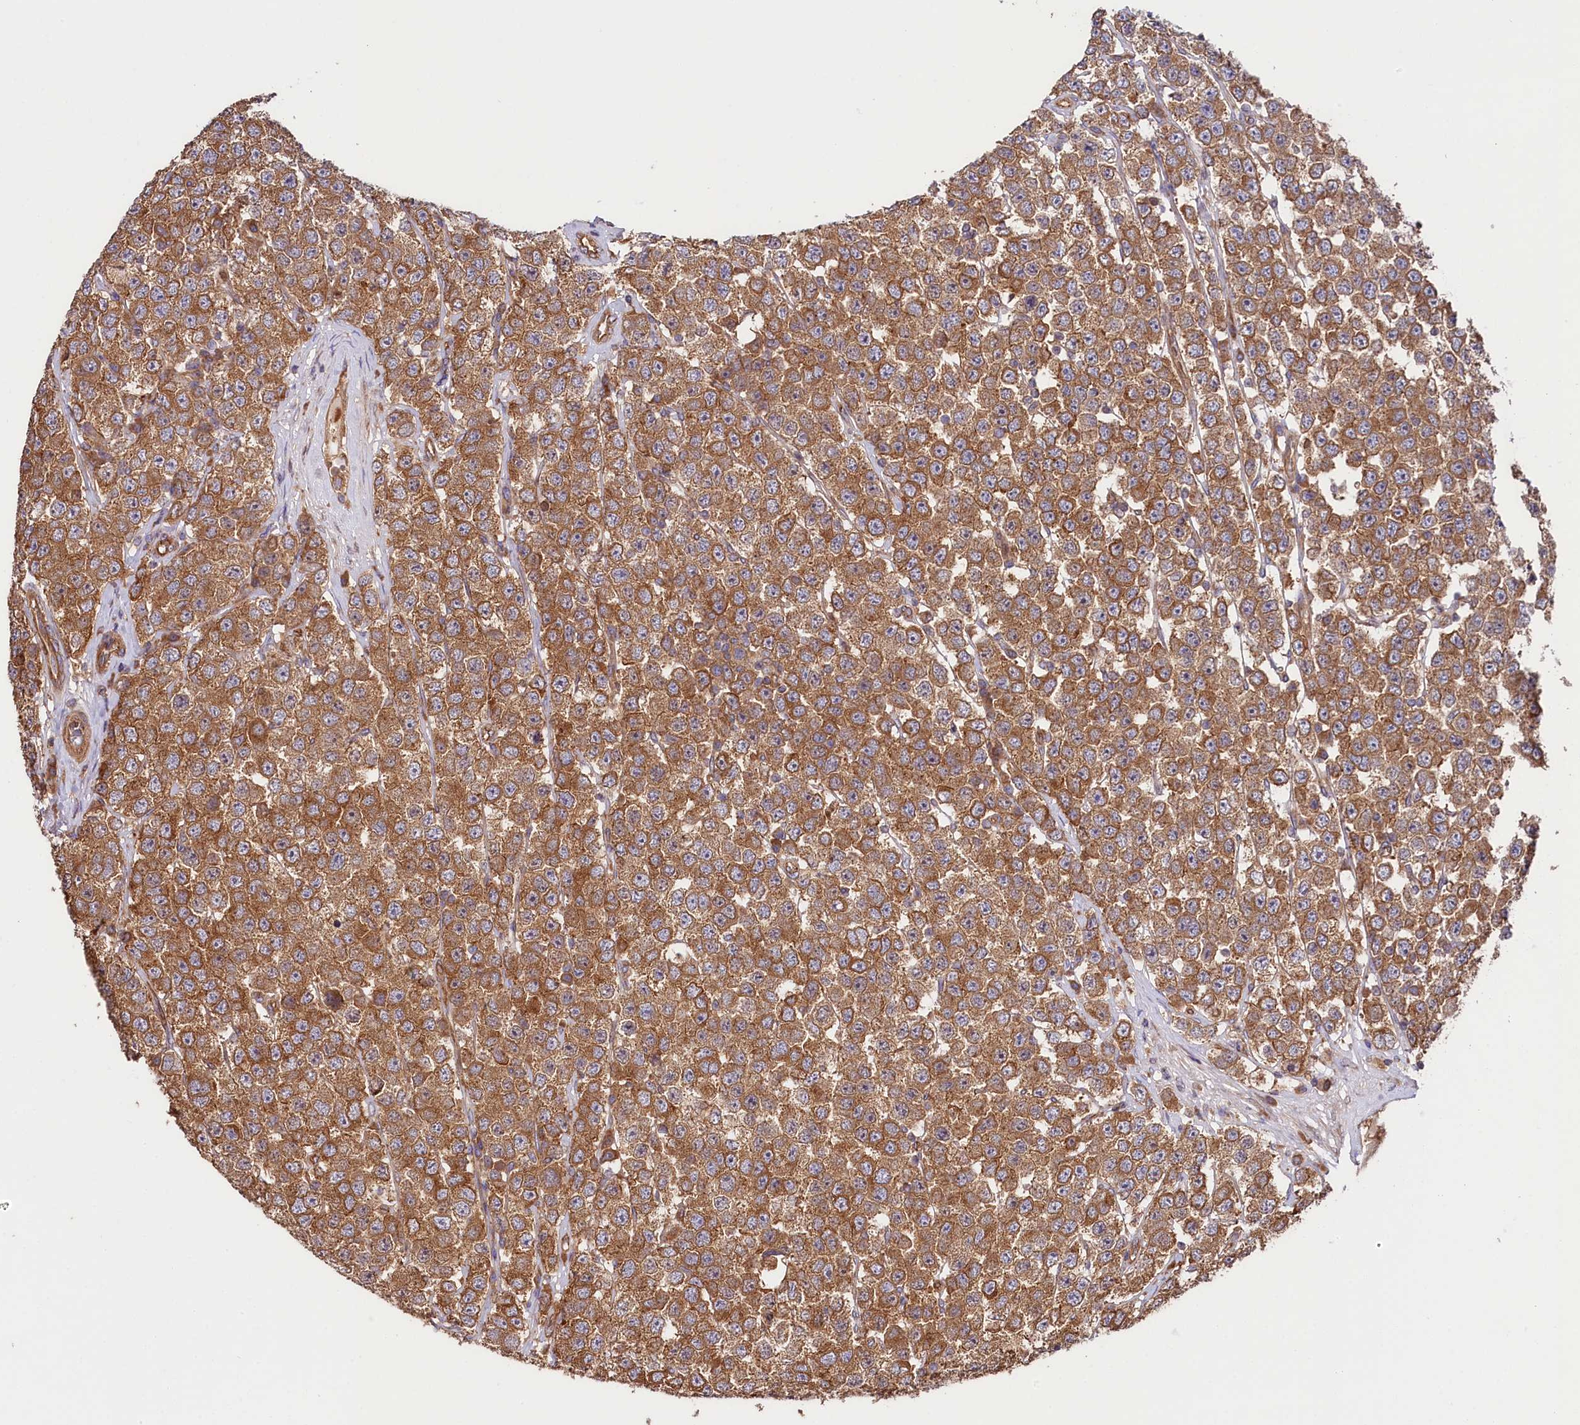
{"staining": {"intensity": "moderate", "quantity": ">75%", "location": "cytoplasmic/membranous"}, "tissue": "testis cancer", "cell_type": "Tumor cells", "image_type": "cancer", "snomed": [{"axis": "morphology", "description": "Seminoma, NOS"}, {"axis": "topography", "description": "Testis"}], "caption": "An image of testis seminoma stained for a protein reveals moderate cytoplasmic/membranous brown staining in tumor cells. (Stains: DAB in brown, nuclei in blue, Microscopy: brightfield microscopy at high magnification).", "gene": "CEP295", "patient": {"sex": "male", "age": 28}}